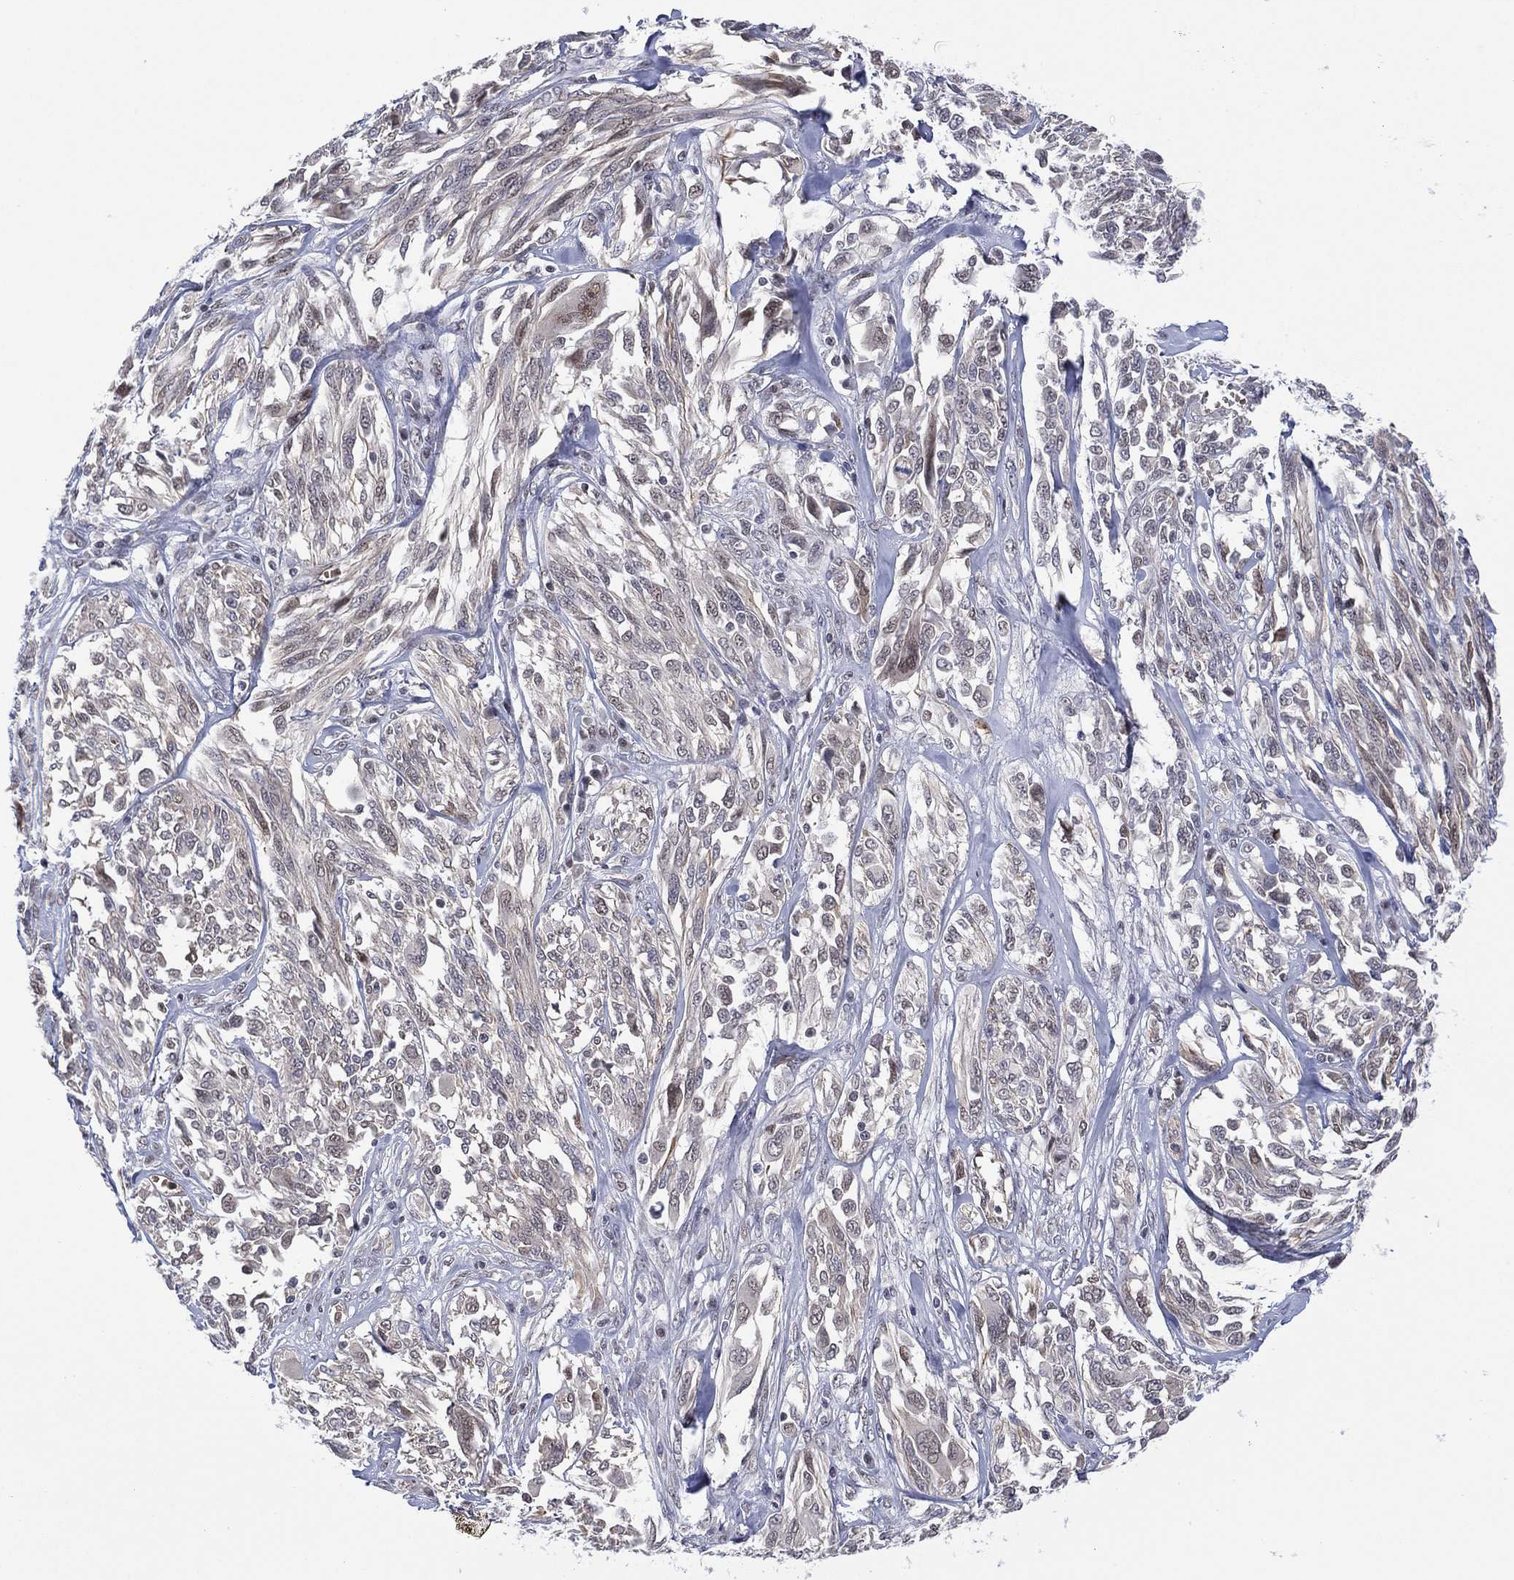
{"staining": {"intensity": "negative", "quantity": "none", "location": "none"}, "tissue": "melanoma", "cell_type": "Tumor cells", "image_type": "cancer", "snomed": [{"axis": "morphology", "description": "Malignant melanoma, NOS"}, {"axis": "topography", "description": "Skin"}], "caption": "The micrograph demonstrates no significant staining in tumor cells of malignant melanoma.", "gene": "GSE1", "patient": {"sex": "female", "age": 91}}